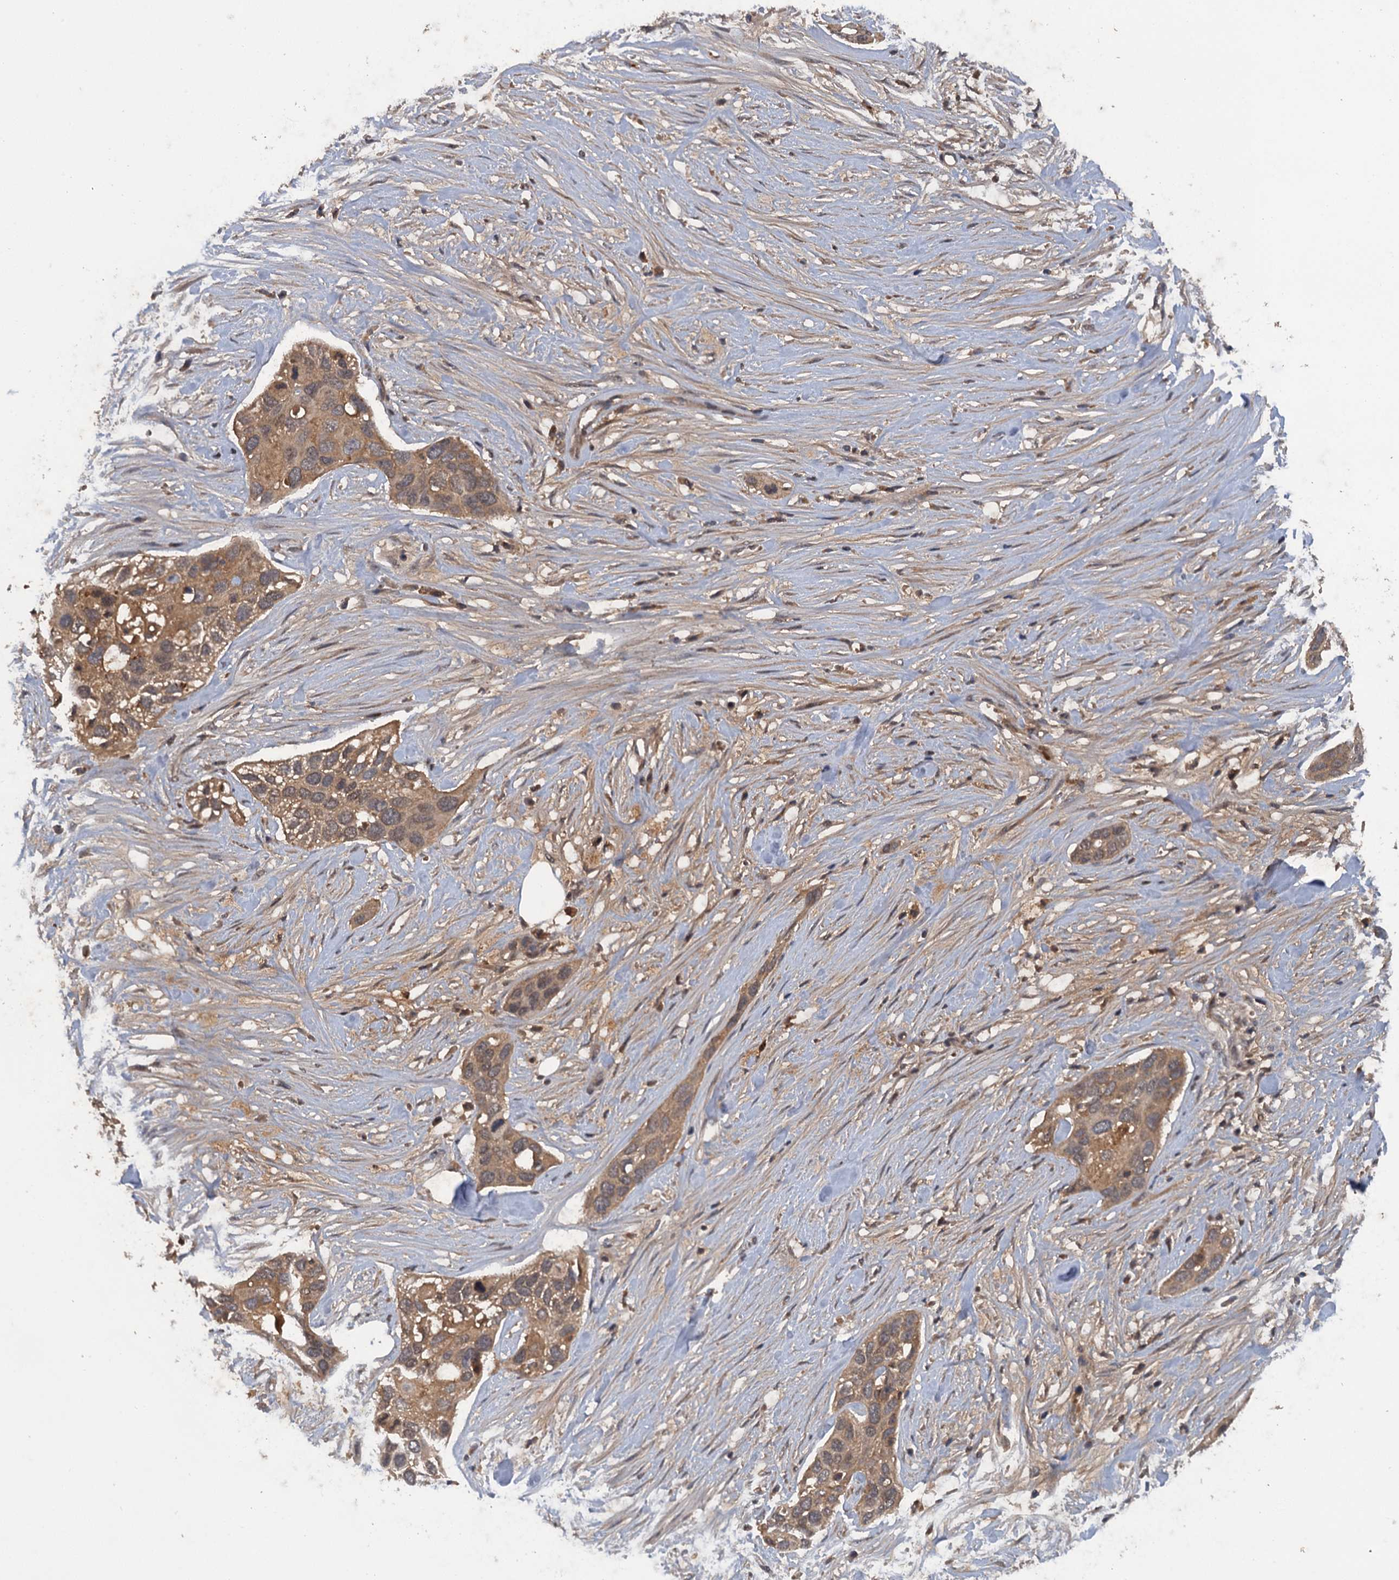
{"staining": {"intensity": "moderate", "quantity": ">75%", "location": "cytoplasmic/membranous"}, "tissue": "pancreatic cancer", "cell_type": "Tumor cells", "image_type": "cancer", "snomed": [{"axis": "morphology", "description": "Adenocarcinoma, NOS"}, {"axis": "topography", "description": "Pancreas"}], "caption": "Pancreatic cancer tissue reveals moderate cytoplasmic/membranous positivity in about >75% of tumor cells", "gene": "HAPLN3", "patient": {"sex": "female", "age": 60}}